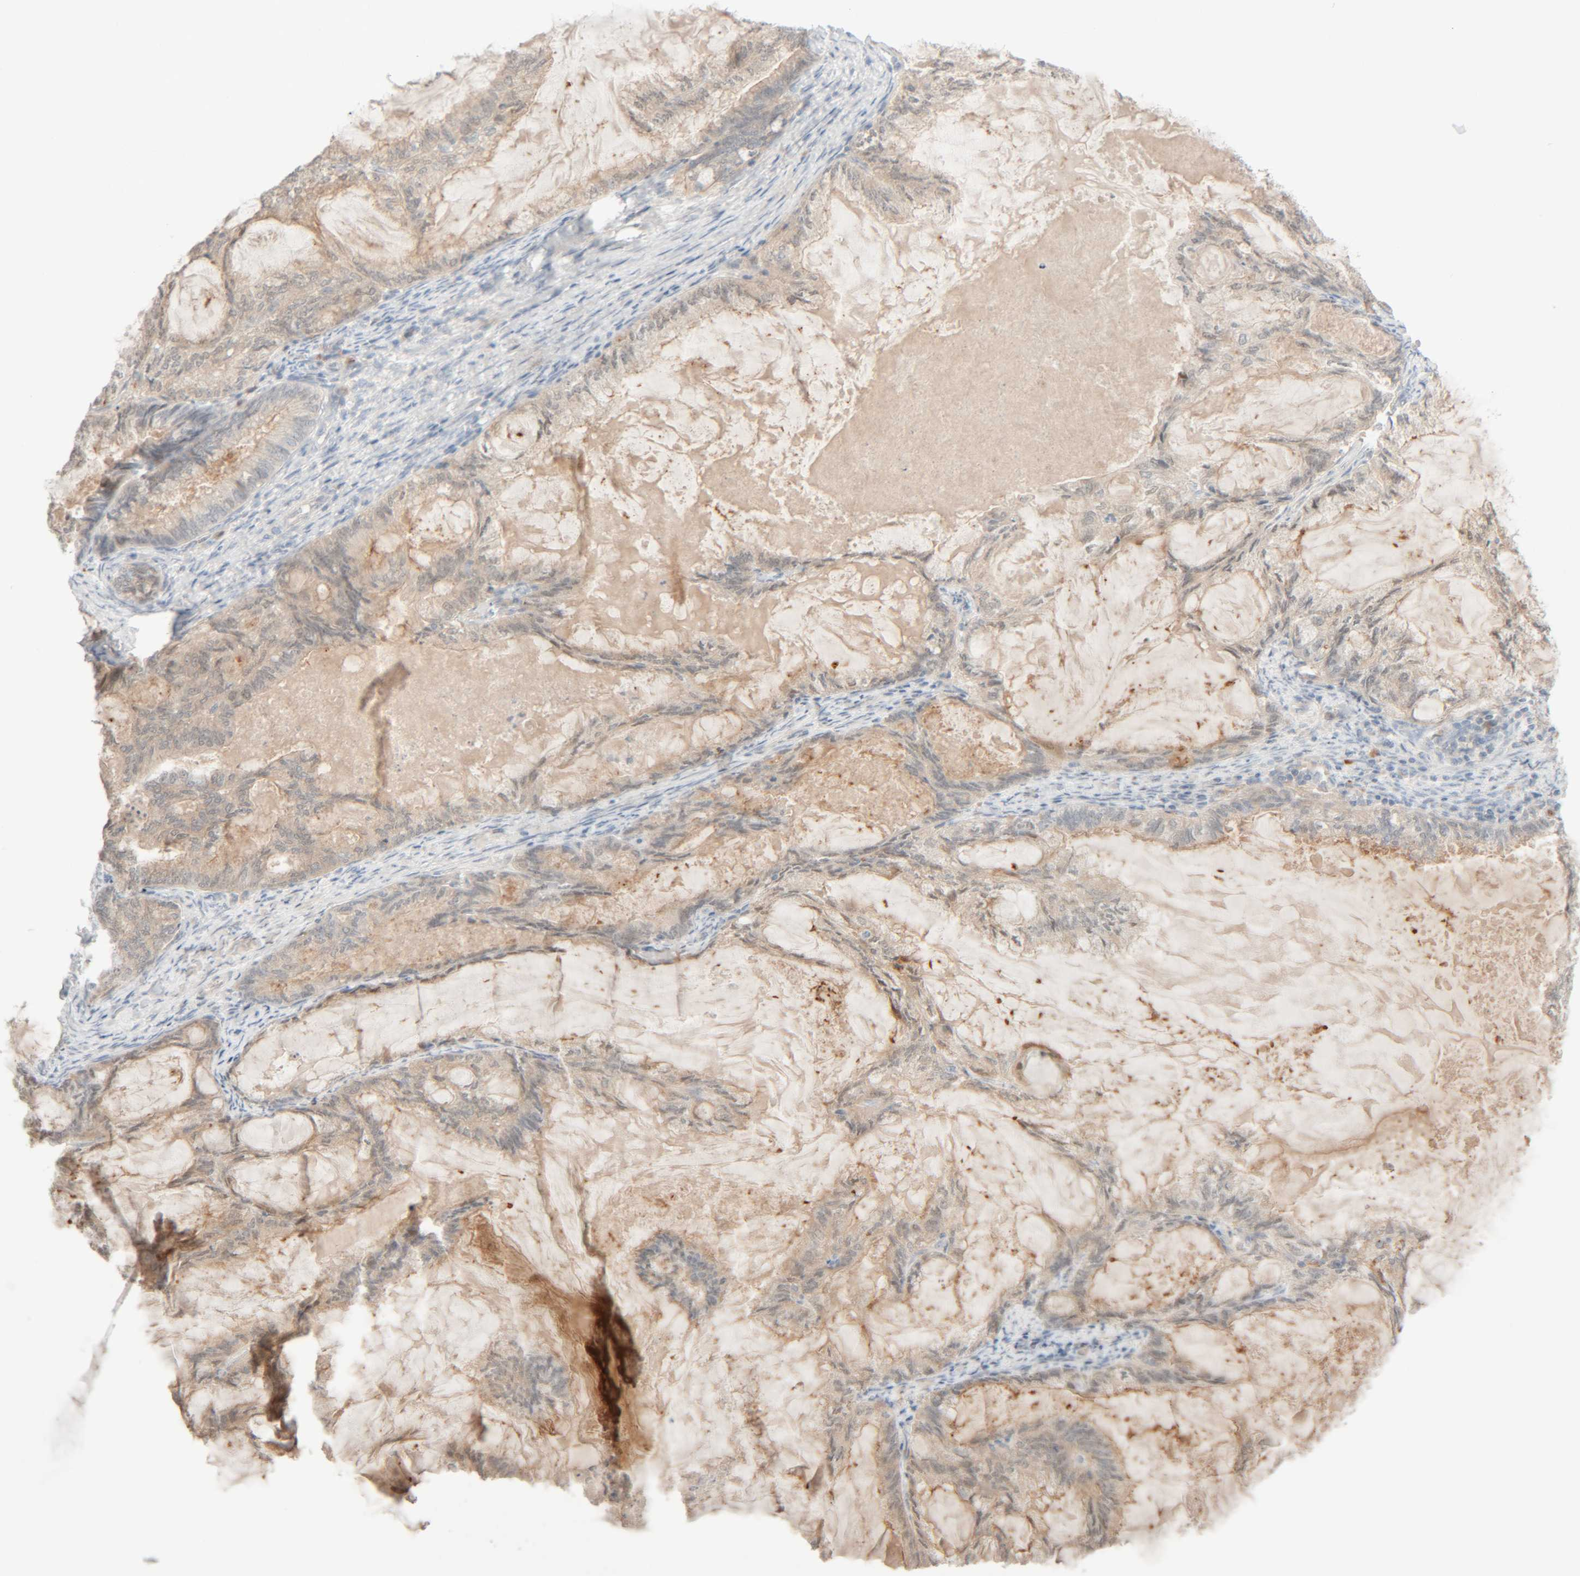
{"staining": {"intensity": "weak", "quantity": "25%-75%", "location": "cytoplasmic/membranous"}, "tissue": "endometrial cancer", "cell_type": "Tumor cells", "image_type": "cancer", "snomed": [{"axis": "morphology", "description": "Adenocarcinoma, NOS"}, {"axis": "topography", "description": "Endometrium"}], "caption": "Tumor cells display weak cytoplasmic/membranous staining in about 25%-75% of cells in endometrial adenocarcinoma.", "gene": "CHKA", "patient": {"sex": "female", "age": 86}}